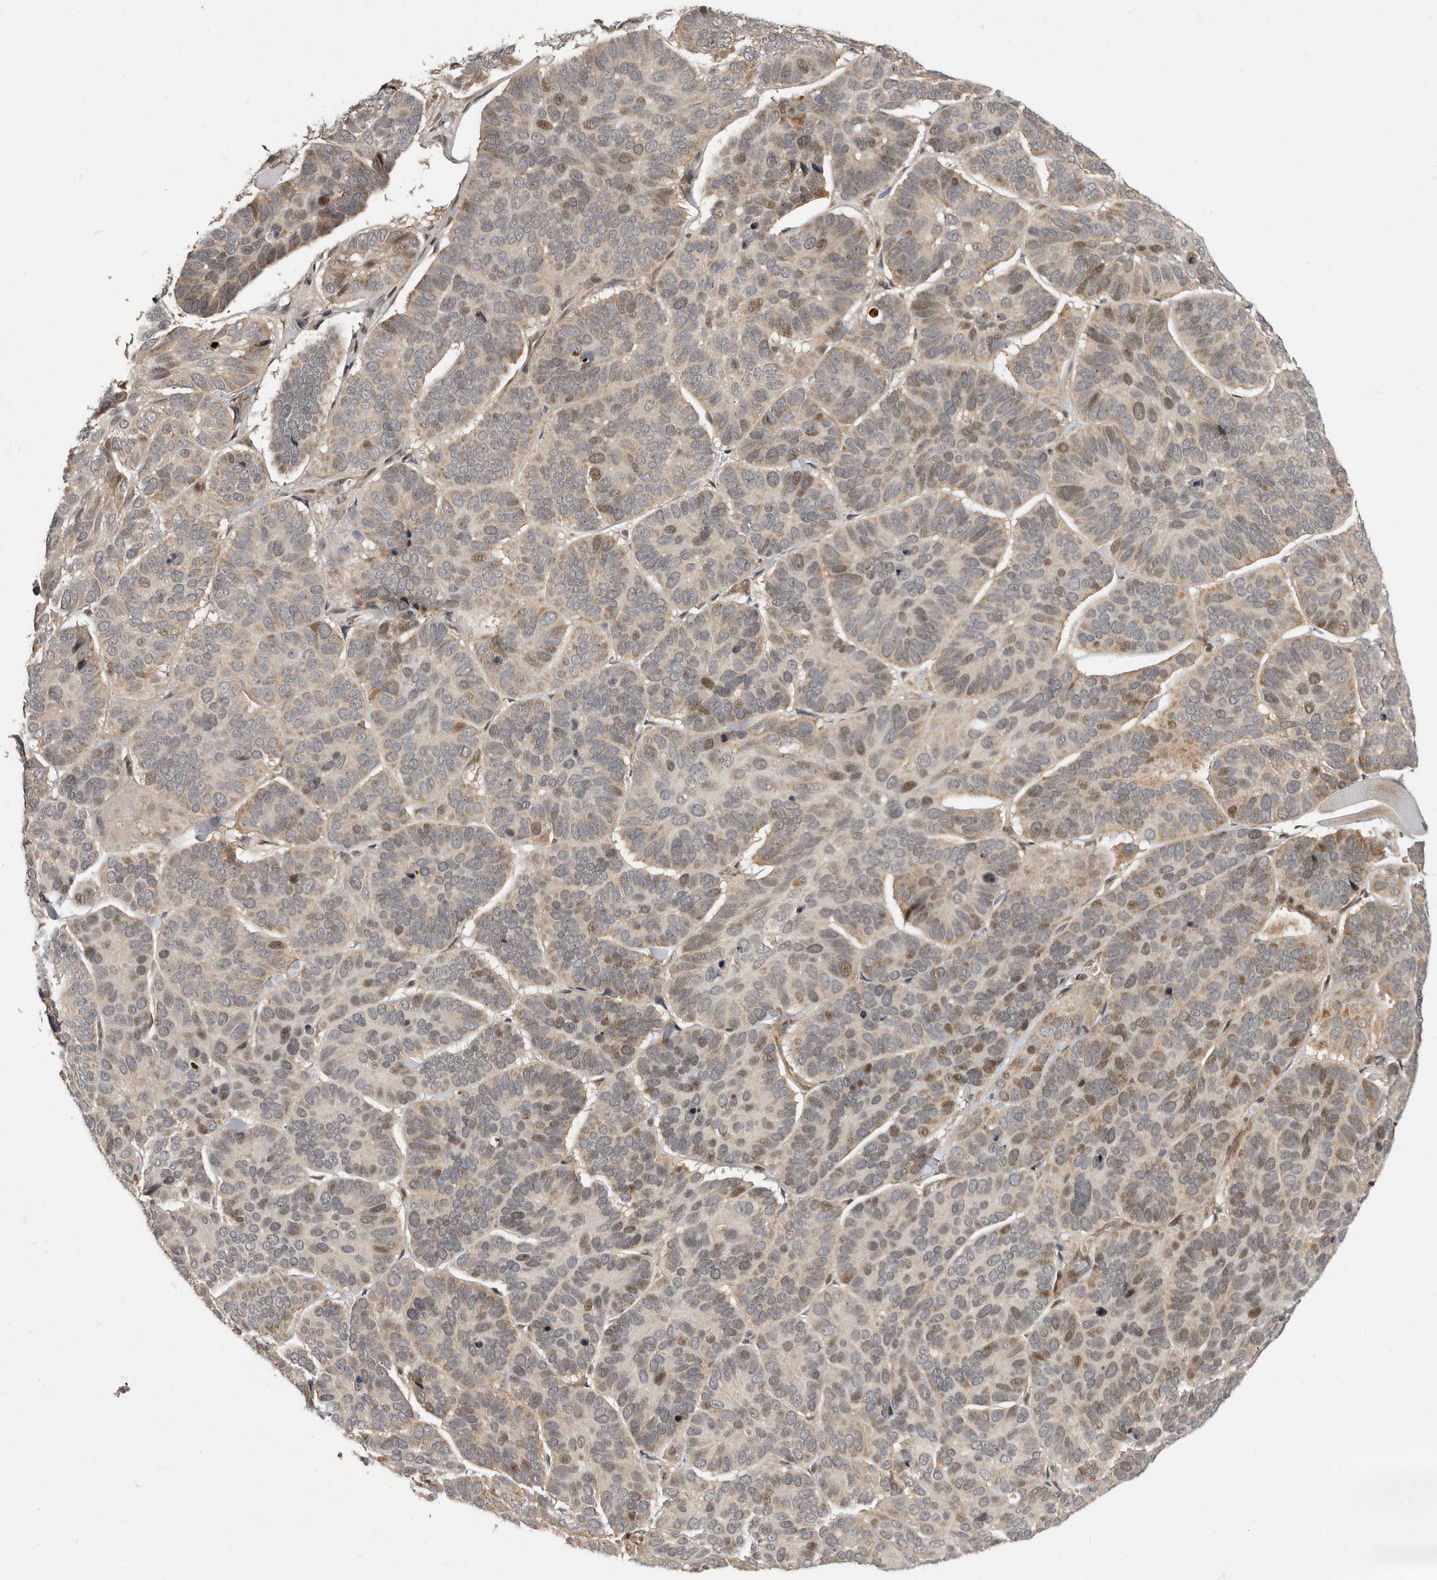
{"staining": {"intensity": "moderate", "quantity": "<25%", "location": "nuclear"}, "tissue": "skin cancer", "cell_type": "Tumor cells", "image_type": "cancer", "snomed": [{"axis": "morphology", "description": "Basal cell carcinoma"}, {"axis": "topography", "description": "Skin"}], "caption": "Skin cancer stained with DAB (3,3'-diaminobenzidine) immunohistochemistry reveals low levels of moderate nuclear staining in approximately <25% of tumor cells.", "gene": "RABIF", "patient": {"sex": "male", "age": 62}}